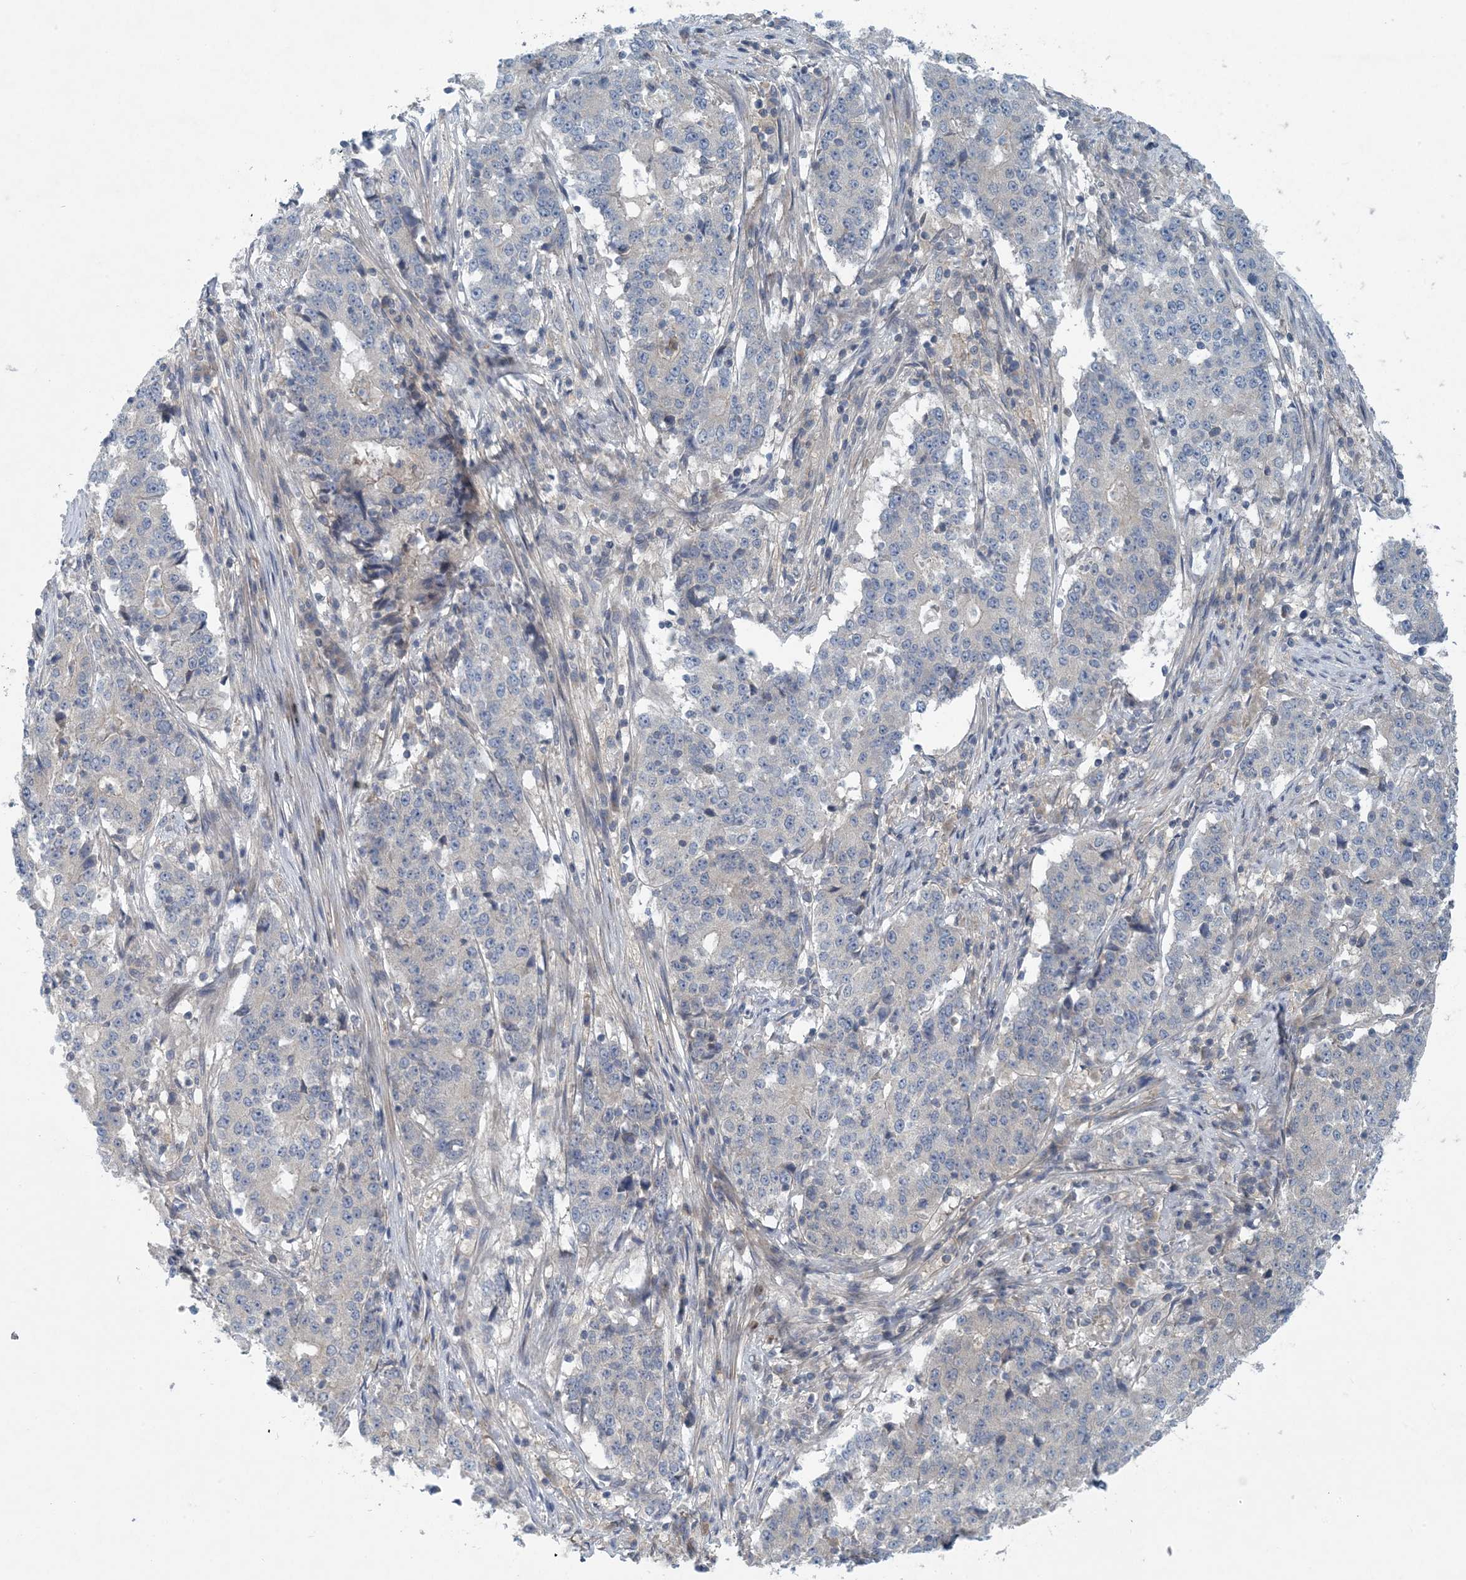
{"staining": {"intensity": "negative", "quantity": "none", "location": "none"}, "tissue": "stomach cancer", "cell_type": "Tumor cells", "image_type": "cancer", "snomed": [{"axis": "morphology", "description": "Adenocarcinoma, NOS"}, {"axis": "topography", "description": "Stomach"}], "caption": "High power microscopy image of an immunohistochemistry (IHC) micrograph of stomach cancer (adenocarcinoma), revealing no significant staining in tumor cells.", "gene": "HIKESHI", "patient": {"sex": "male", "age": 59}}